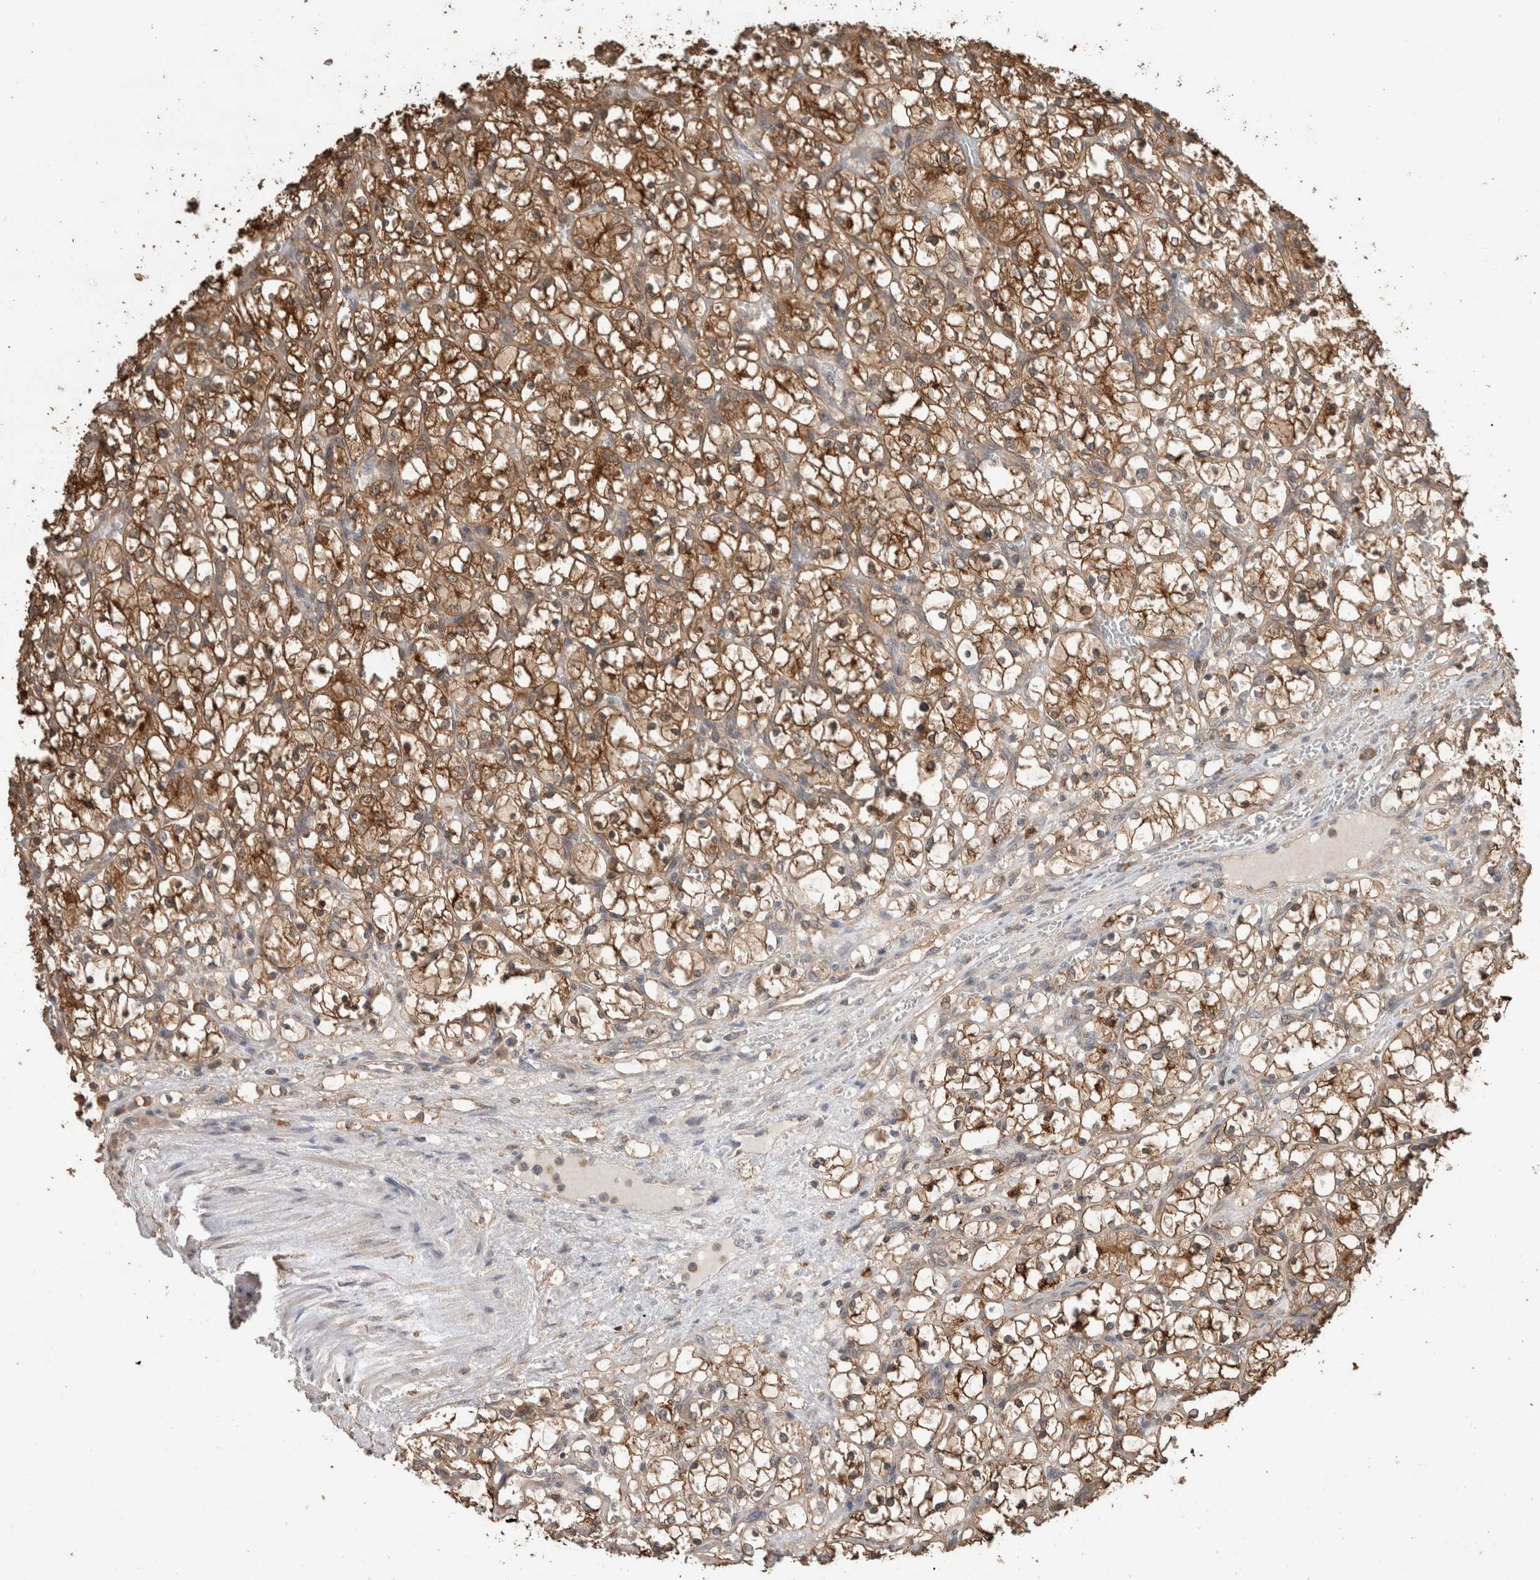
{"staining": {"intensity": "moderate", "quantity": ">75%", "location": "cytoplasmic/membranous"}, "tissue": "renal cancer", "cell_type": "Tumor cells", "image_type": "cancer", "snomed": [{"axis": "morphology", "description": "Adenocarcinoma, NOS"}, {"axis": "topography", "description": "Kidney"}], "caption": "Human adenocarcinoma (renal) stained with a protein marker exhibits moderate staining in tumor cells.", "gene": "TRIM5", "patient": {"sex": "female", "age": 69}}